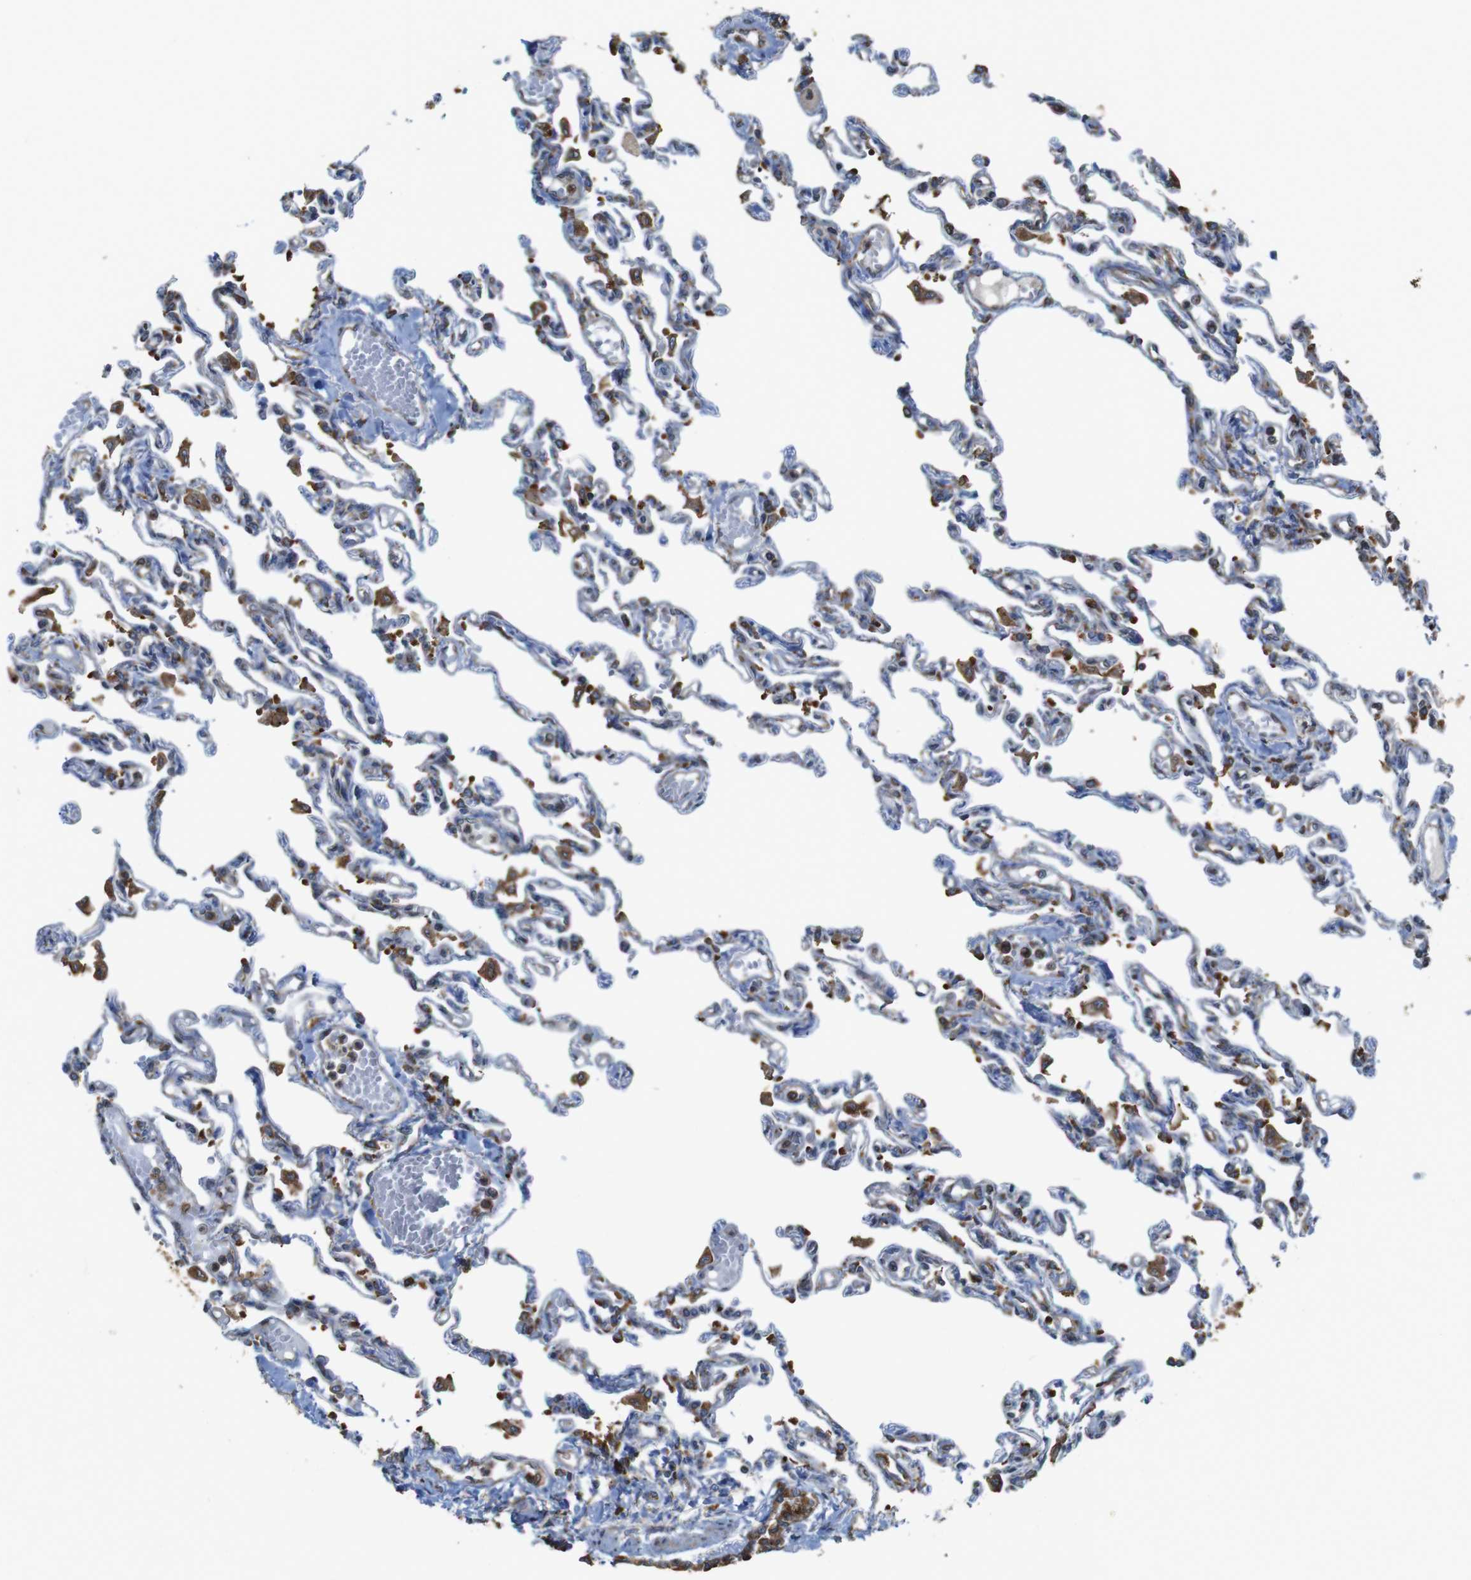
{"staining": {"intensity": "weak", "quantity": "<25%", "location": "cytoplasmic/membranous"}, "tissue": "lung", "cell_type": "Alveolar cells", "image_type": "normal", "snomed": [{"axis": "morphology", "description": "Normal tissue, NOS"}, {"axis": "topography", "description": "Lung"}], "caption": "Alveolar cells are negative for protein expression in benign human lung. Nuclei are stained in blue.", "gene": "UGGT1", "patient": {"sex": "male", "age": 21}}